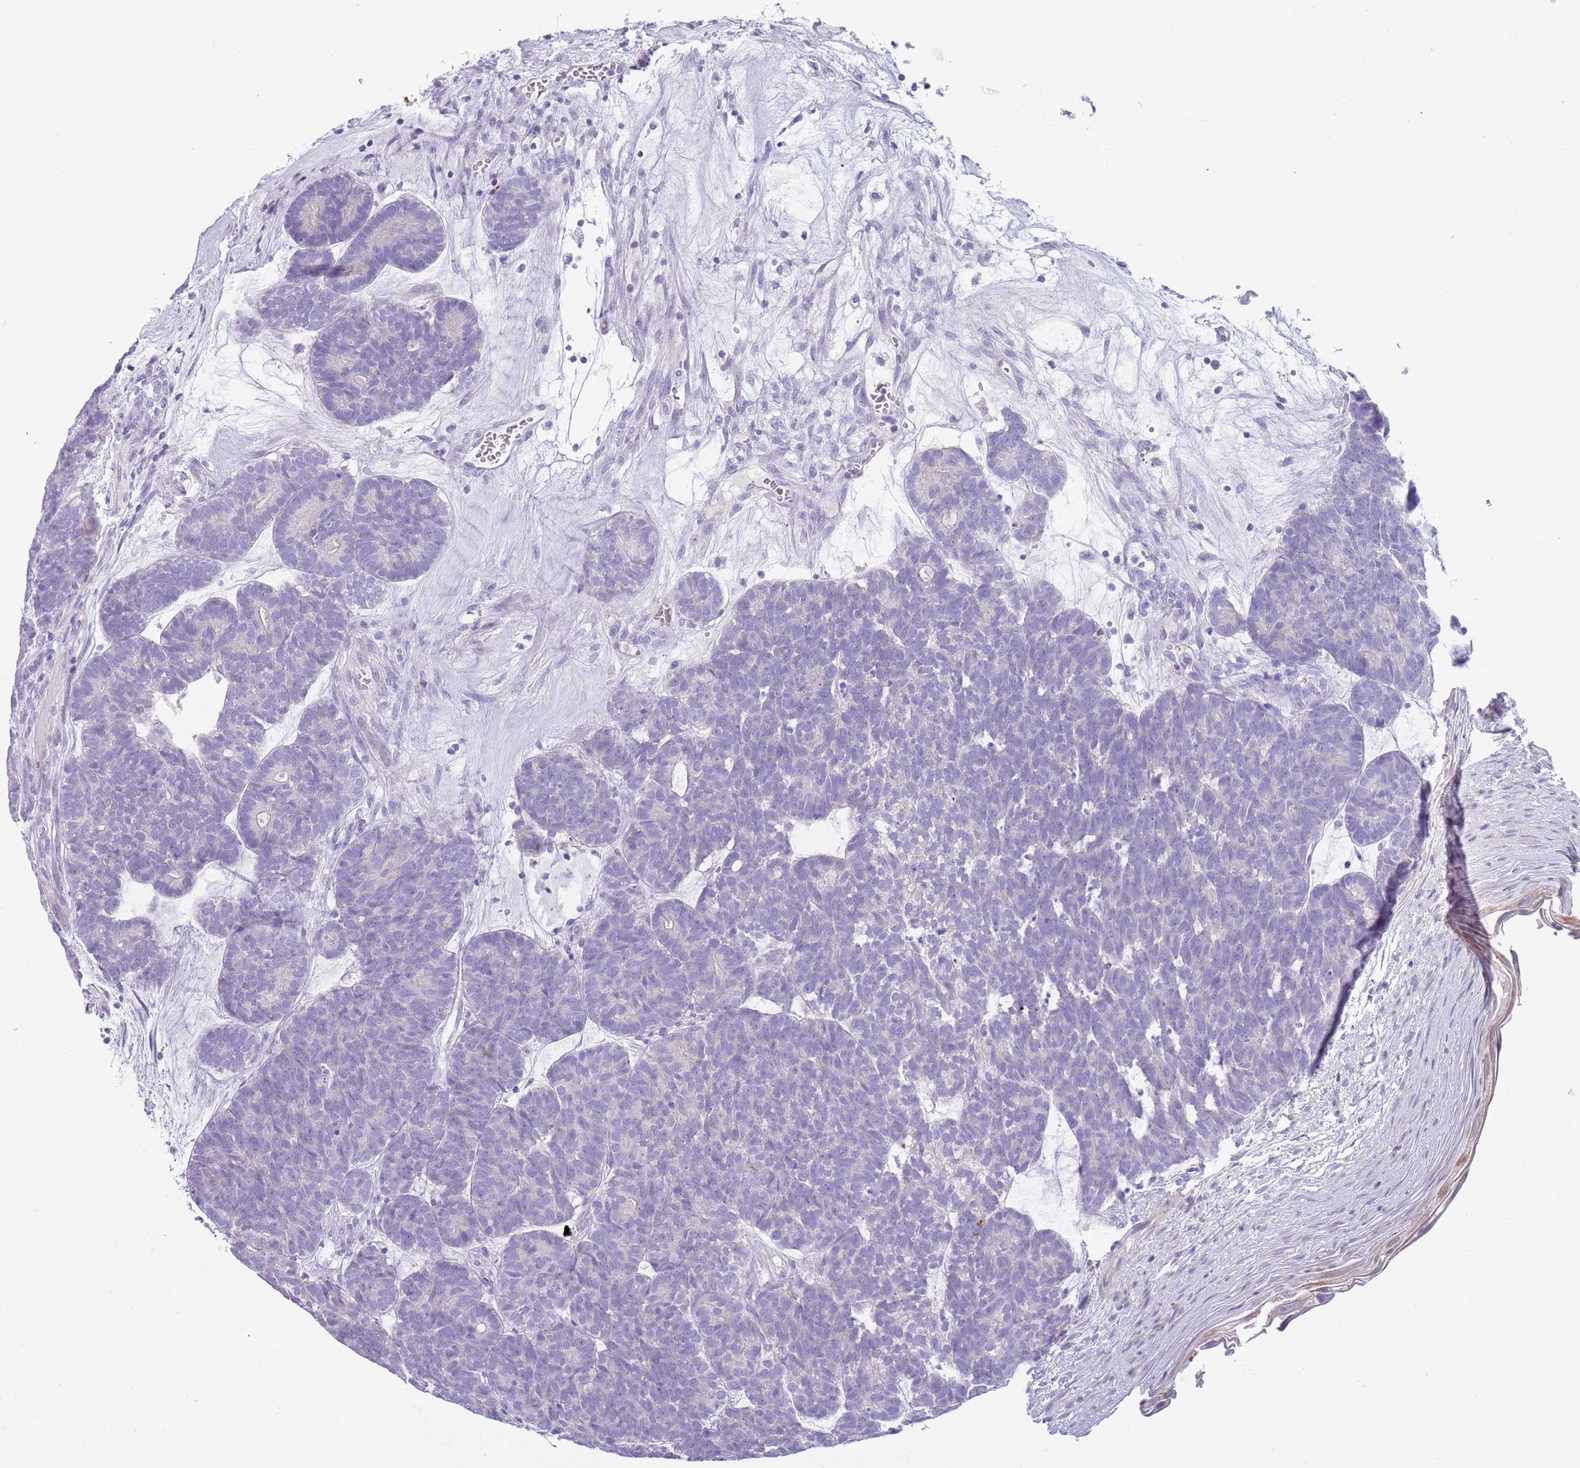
{"staining": {"intensity": "negative", "quantity": "none", "location": "none"}, "tissue": "head and neck cancer", "cell_type": "Tumor cells", "image_type": "cancer", "snomed": [{"axis": "morphology", "description": "Adenocarcinoma, NOS"}, {"axis": "topography", "description": "Head-Neck"}], "caption": "The IHC photomicrograph has no significant positivity in tumor cells of head and neck cancer (adenocarcinoma) tissue. The staining is performed using DAB (3,3'-diaminobenzidine) brown chromogen with nuclei counter-stained in using hematoxylin.", "gene": "NBPF20", "patient": {"sex": "female", "age": 81}}